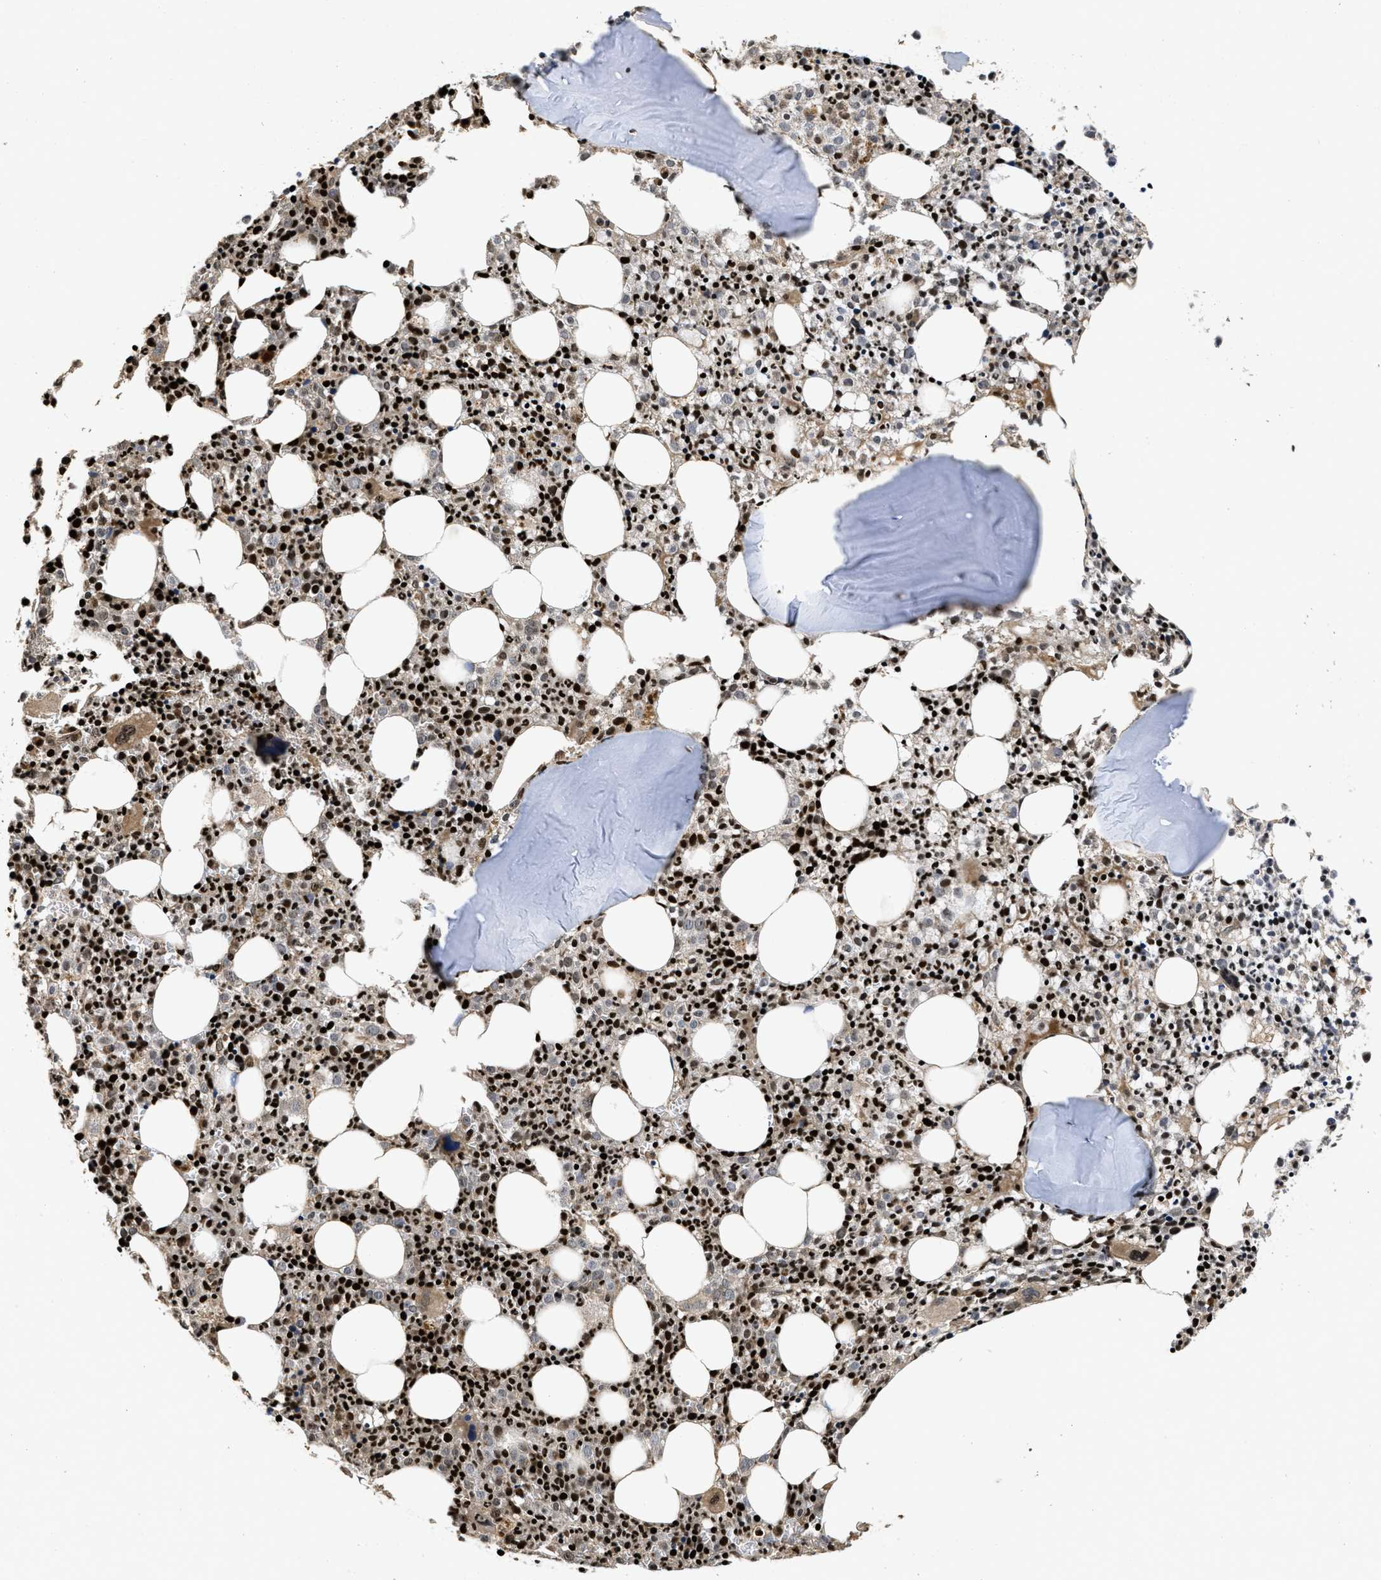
{"staining": {"intensity": "strong", "quantity": "25%-75%", "location": "cytoplasmic/membranous,nuclear"}, "tissue": "bone marrow", "cell_type": "Hematopoietic cells", "image_type": "normal", "snomed": [{"axis": "morphology", "description": "Normal tissue, NOS"}, {"axis": "morphology", "description": "Inflammation, NOS"}, {"axis": "topography", "description": "Bone marrow"}], "caption": "DAB immunohistochemical staining of normal human bone marrow demonstrates strong cytoplasmic/membranous,nuclear protein staining in approximately 25%-75% of hematopoietic cells. (DAB IHC, brown staining for protein, blue staining for nuclei).", "gene": "CBR3", "patient": {"sex": "male", "age": 25}}